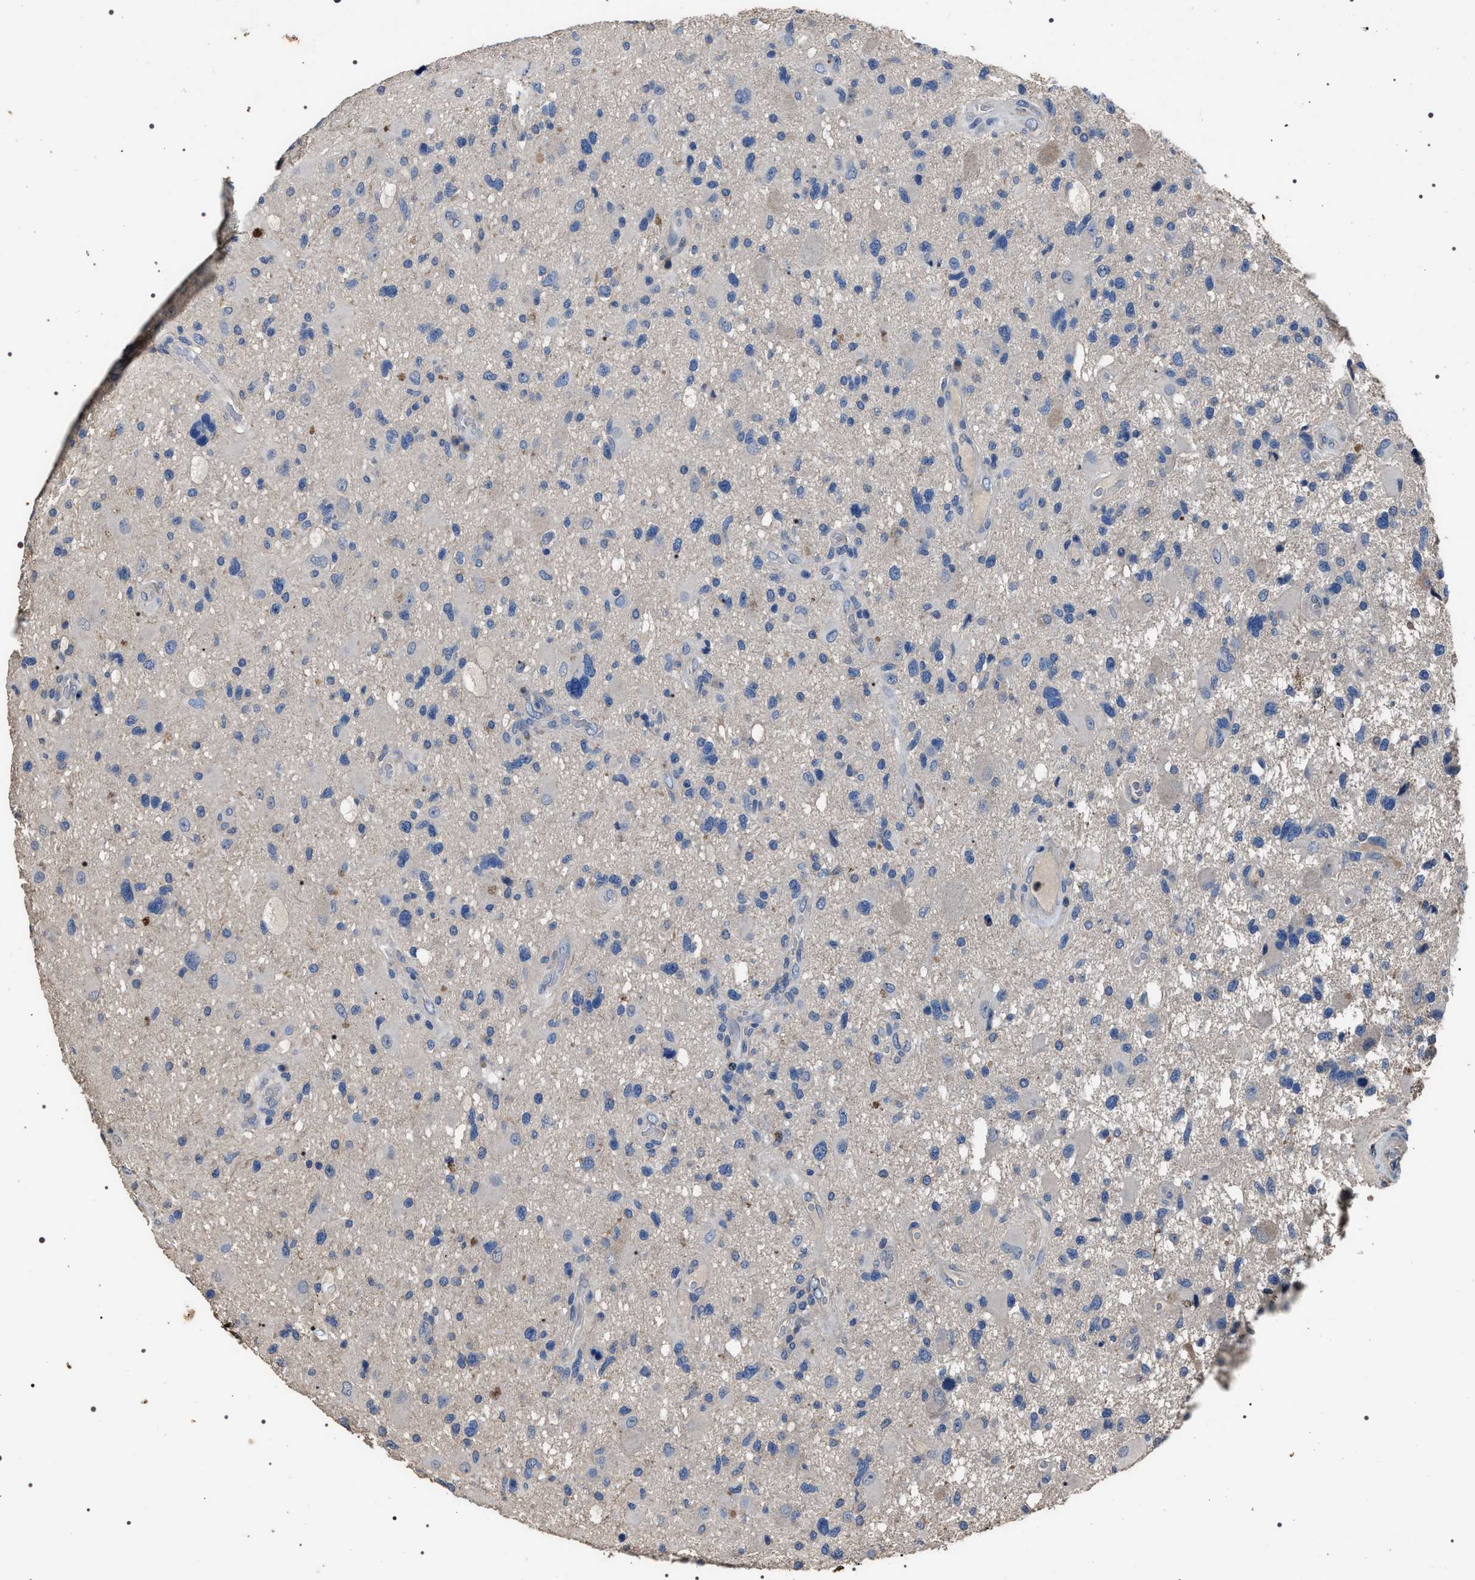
{"staining": {"intensity": "negative", "quantity": "none", "location": "none"}, "tissue": "glioma", "cell_type": "Tumor cells", "image_type": "cancer", "snomed": [{"axis": "morphology", "description": "Glioma, malignant, High grade"}, {"axis": "topography", "description": "Brain"}], "caption": "This histopathology image is of glioma stained with immunohistochemistry to label a protein in brown with the nuclei are counter-stained blue. There is no staining in tumor cells. (DAB (3,3'-diaminobenzidine) immunohistochemistry, high magnification).", "gene": "TRIM54", "patient": {"sex": "male", "age": 33}}